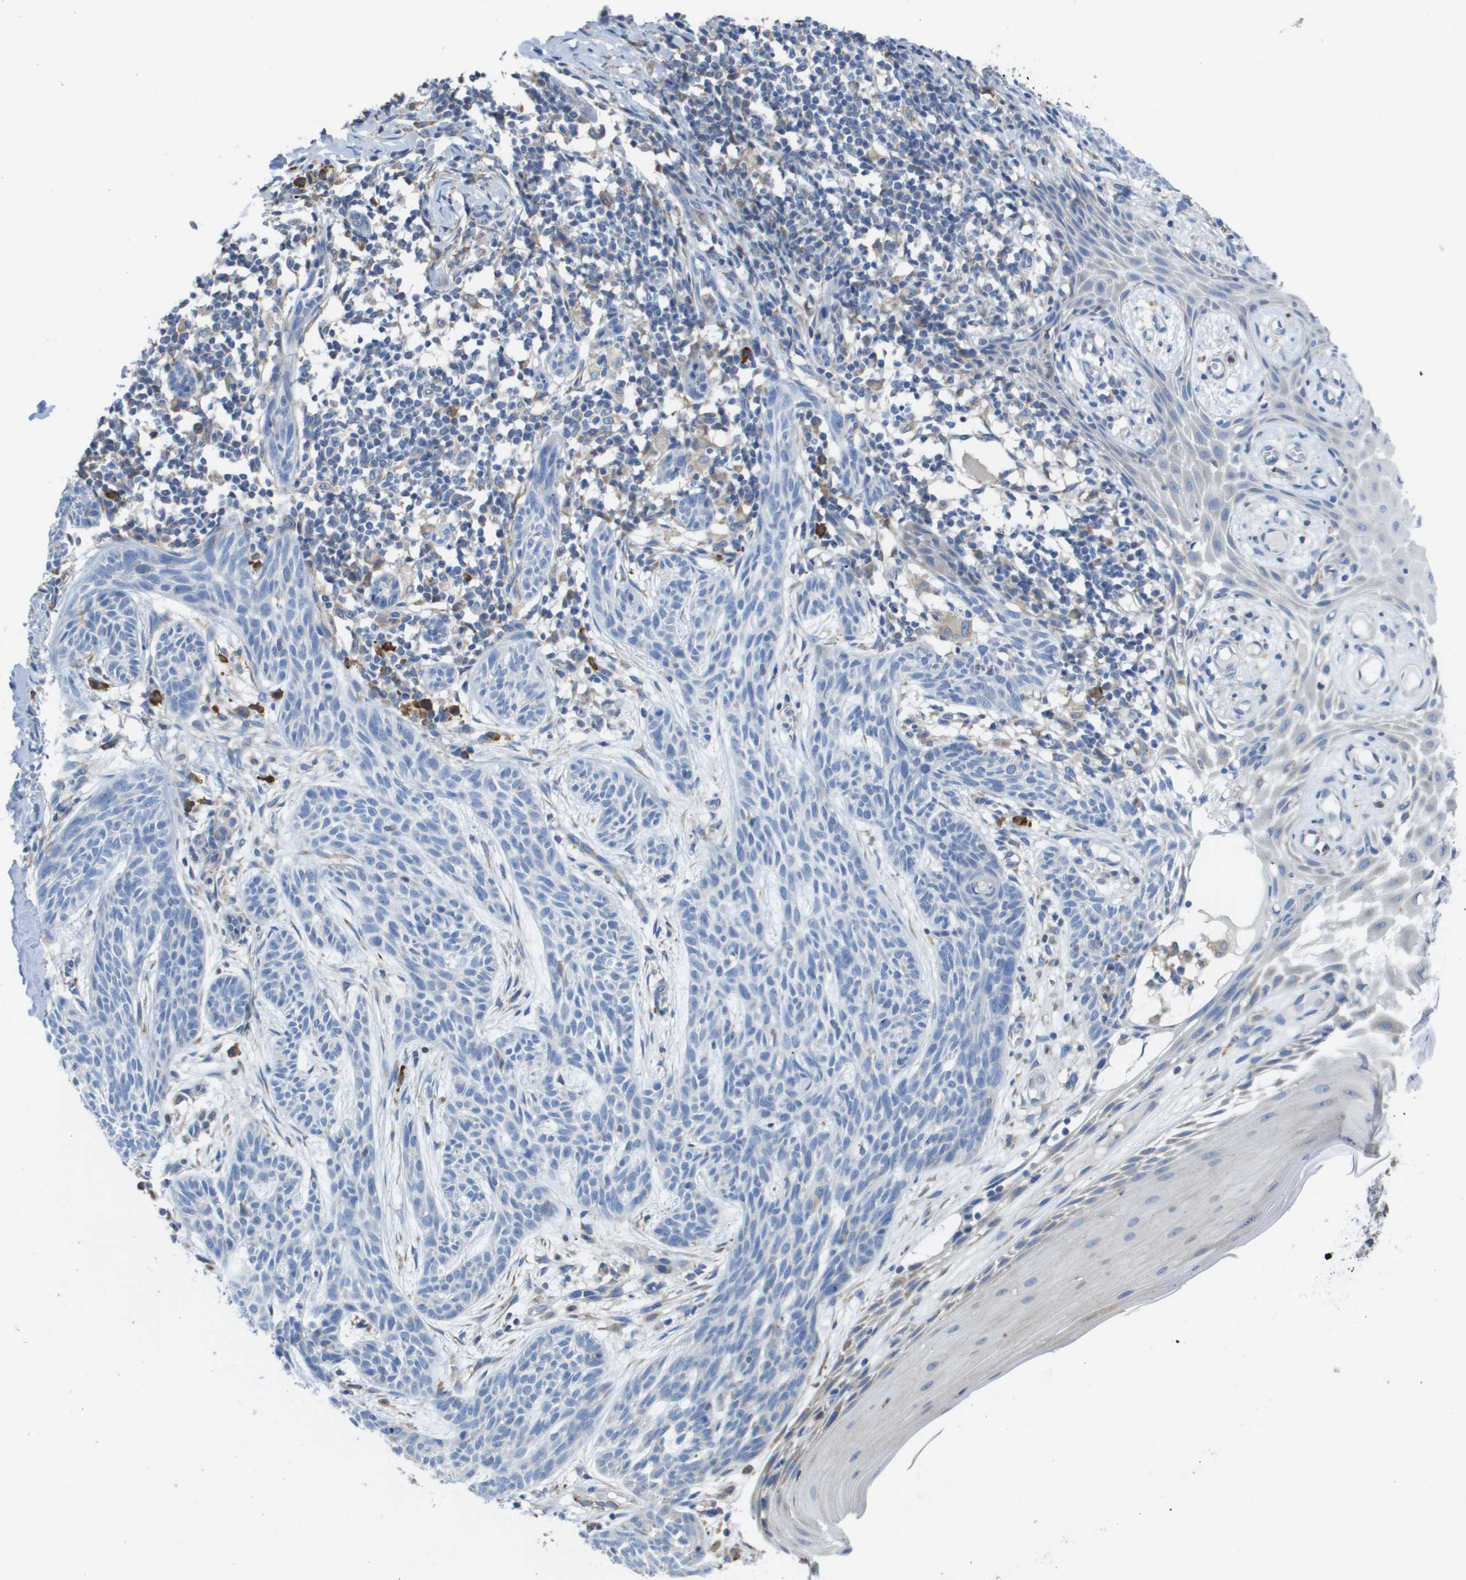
{"staining": {"intensity": "negative", "quantity": "none", "location": "none"}, "tissue": "skin cancer", "cell_type": "Tumor cells", "image_type": "cancer", "snomed": [{"axis": "morphology", "description": "Basal cell carcinoma"}, {"axis": "topography", "description": "Skin"}], "caption": "This is an immunohistochemistry (IHC) micrograph of human basal cell carcinoma (skin). There is no expression in tumor cells.", "gene": "SDR42E1", "patient": {"sex": "female", "age": 59}}